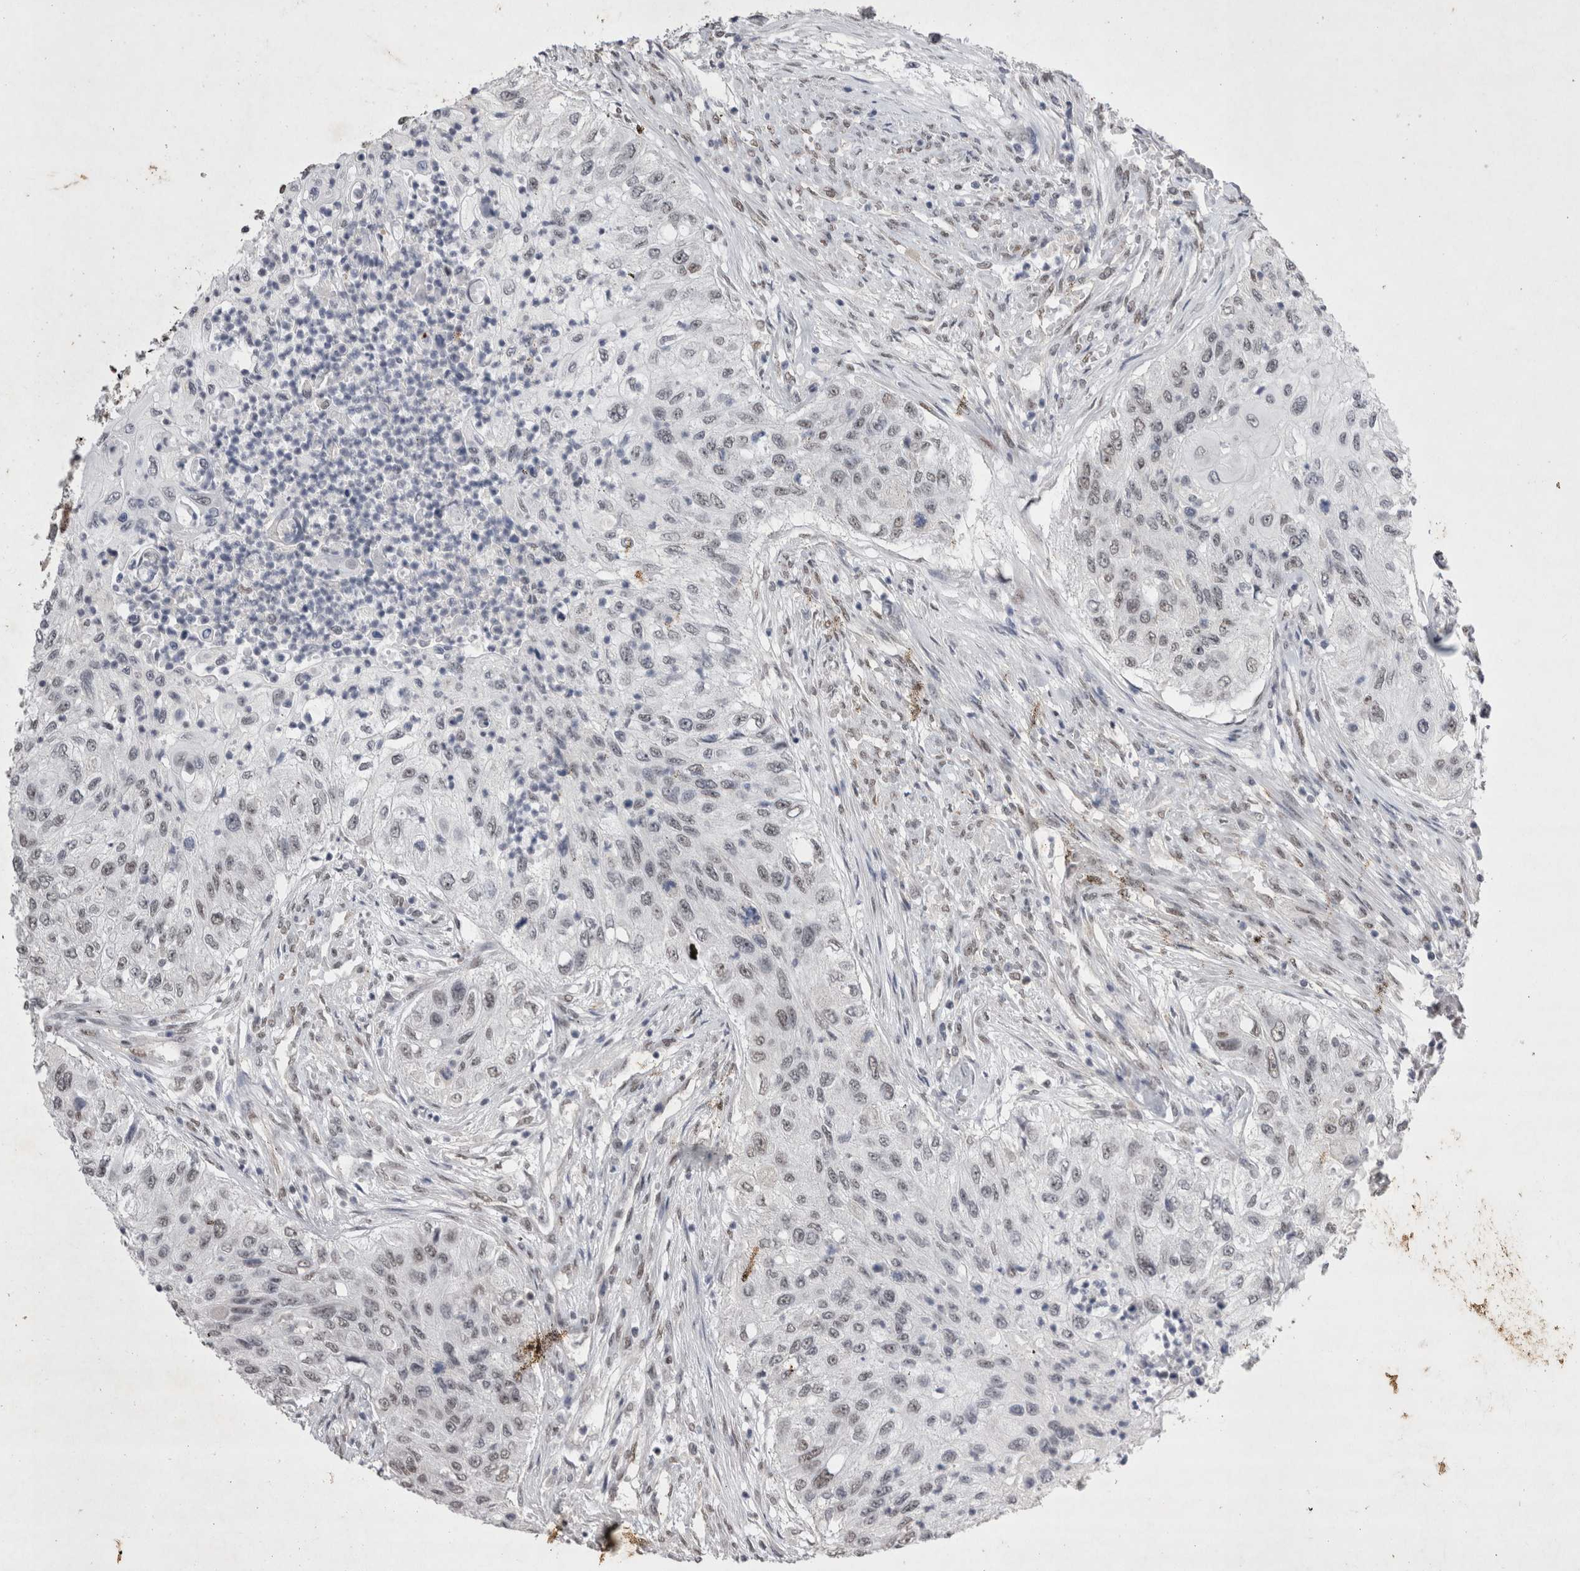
{"staining": {"intensity": "weak", "quantity": "25%-75%", "location": "nuclear"}, "tissue": "urothelial cancer", "cell_type": "Tumor cells", "image_type": "cancer", "snomed": [{"axis": "morphology", "description": "Urothelial carcinoma, High grade"}, {"axis": "topography", "description": "Urinary bladder"}], "caption": "This histopathology image shows urothelial cancer stained with IHC to label a protein in brown. The nuclear of tumor cells show weak positivity for the protein. Nuclei are counter-stained blue.", "gene": "RBM6", "patient": {"sex": "female", "age": 60}}